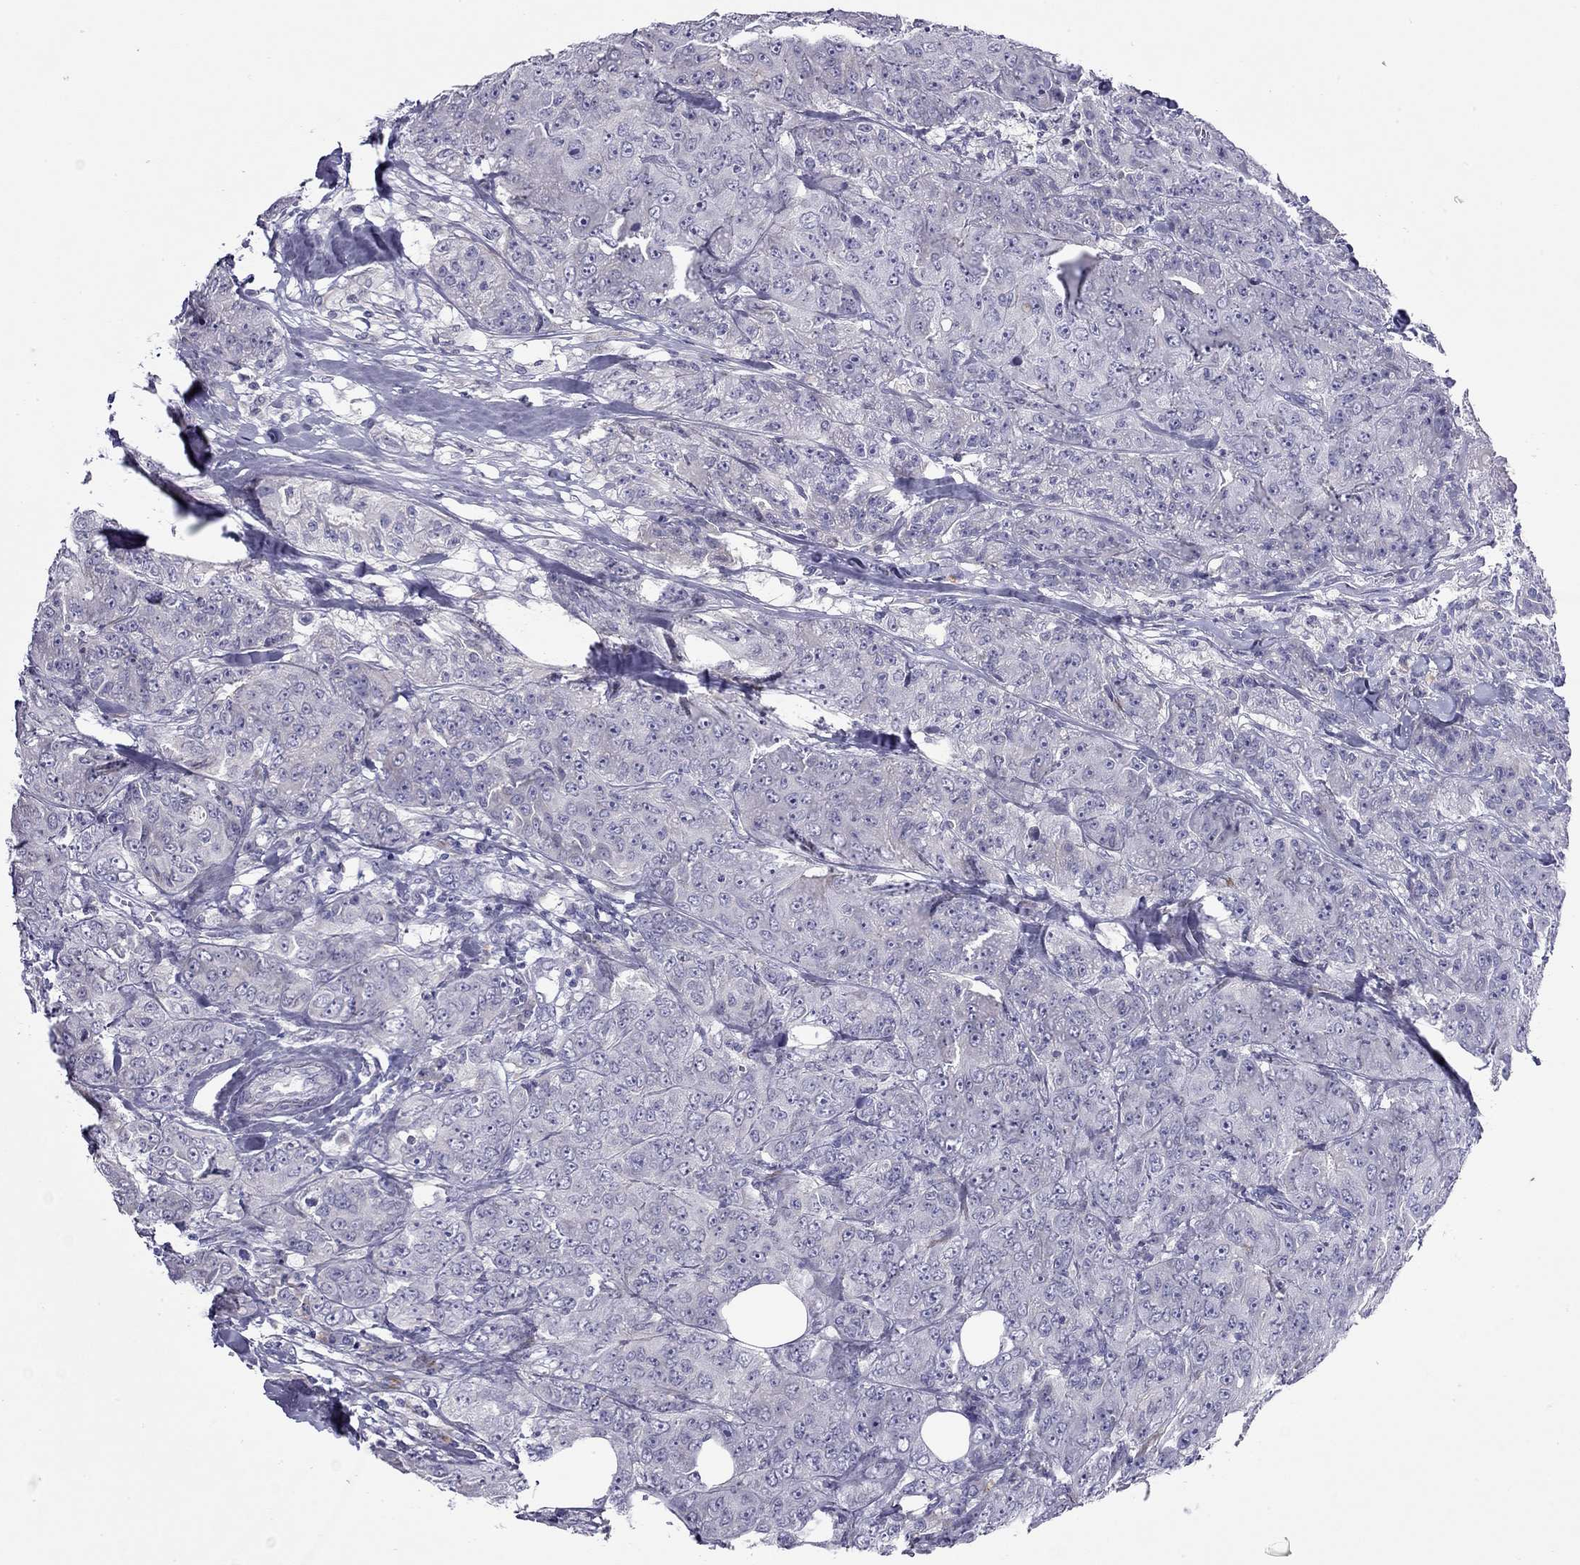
{"staining": {"intensity": "negative", "quantity": "none", "location": "none"}, "tissue": "breast cancer", "cell_type": "Tumor cells", "image_type": "cancer", "snomed": [{"axis": "morphology", "description": "Duct carcinoma"}, {"axis": "topography", "description": "Breast"}], "caption": "High magnification brightfield microscopy of breast intraductal carcinoma stained with DAB (brown) and counterstained with hematoxylin (blue): tumor cells show no significant staining.", "gene": "CPNE4", "patient": {"sex": "female", "age": 43}}